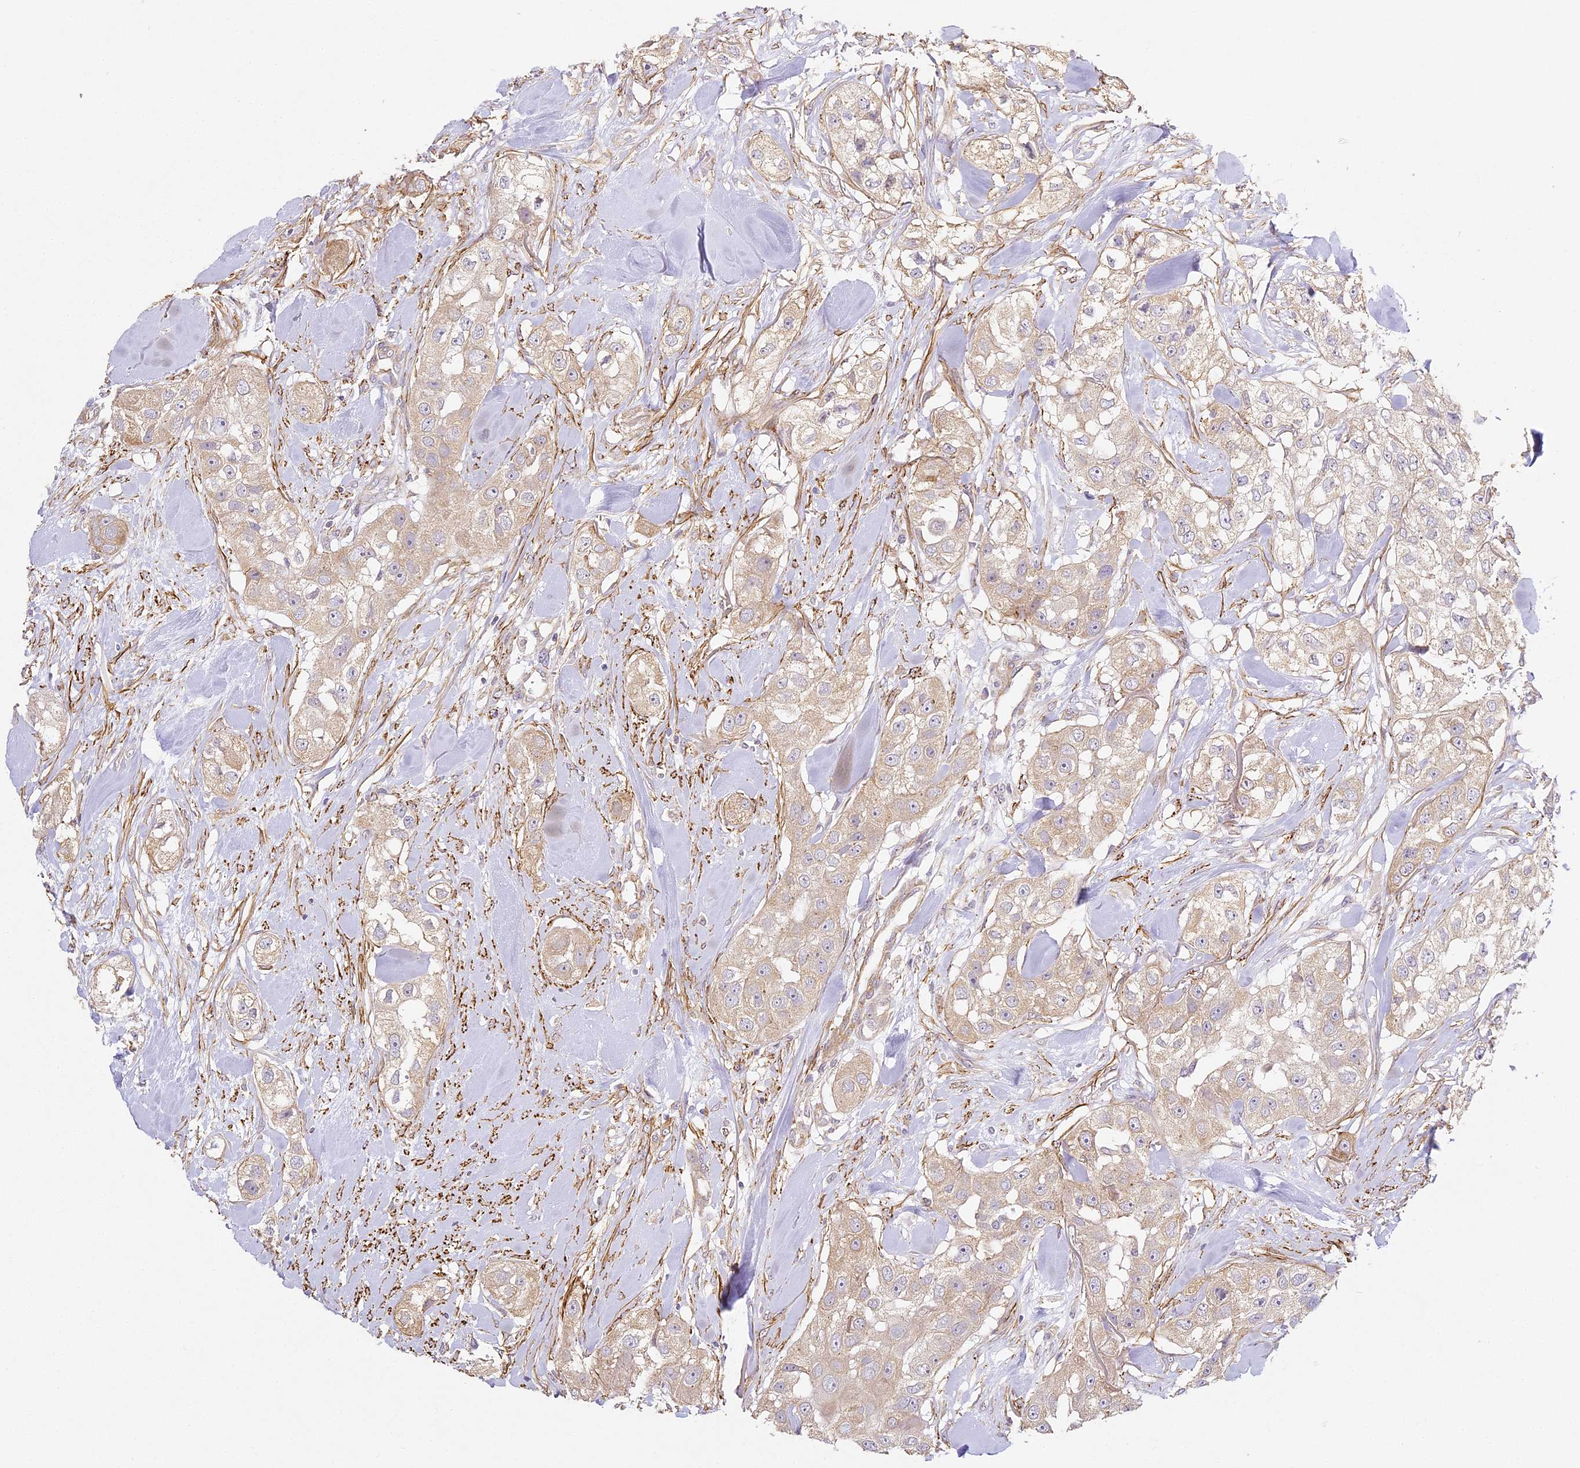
{"staining": {"intensity": "weak", "quantity": ">75%", "location": "cytoplasmic/membranous"}, "tissue": "head and neck cancer", "cell_type": "Tumor cells", "image_type": "cancer", "snomed": [{"axis": "morphology", "description": "Normal tissue, NOS"}, {"axis": "morphology", "description": "Squamous cell carcinoma, NOS"}, {"axis": "topography", "description": "Skeletal muscle"}, {"axis": "topography", "description": "Head-Neck"}], "caption": "Approximately >75% of tumor cells in head and neck squamous cell carcinoma reveal weak cytoplasmic/membranous protein expression as visualized by brown immunohistochemical staining.", "gene": "MED28", "patient": {"sex": "male", "age": 51}}